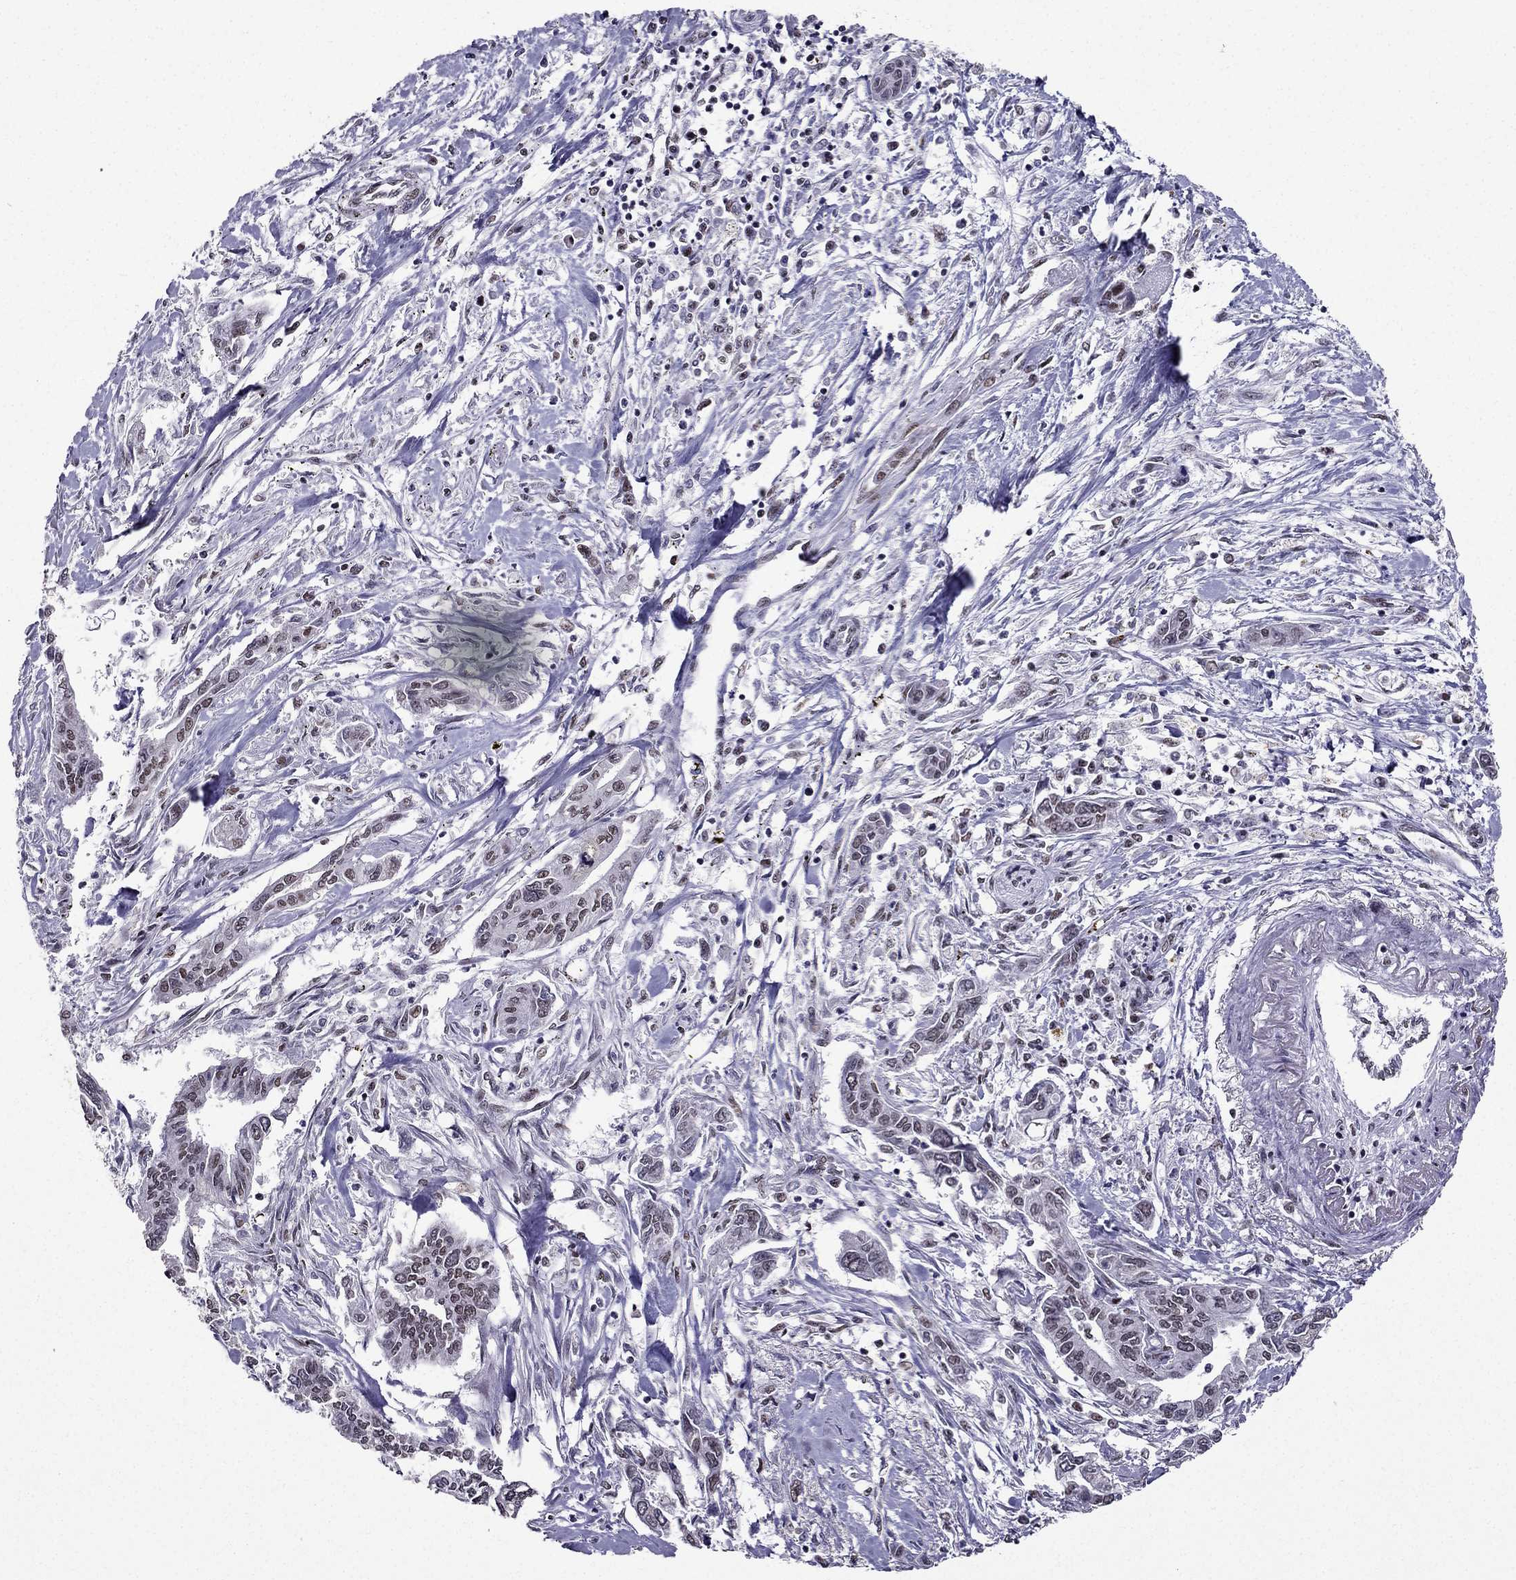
{"staining": {"intensity": "weak", "quantity": "25%-75%", "location": "nuclear"}, "tissue": "pancreatic cancer", "cell_type": "Tumor cells", "image_type": "cancer", "snomed": [{"axis": "morphology", "description": "Adenocarcinoma, NOS"}, {"axis": "topography", "description": "Pancreas"}], "caption": "Weak nuclear staining for a protein is present in approximately 25%-75% of tumor cells of pancreatic cancer (adenocarcinoma) using IHC.", "gene": "ZNF420", "patient": {"sex": "male", "age": 60}}